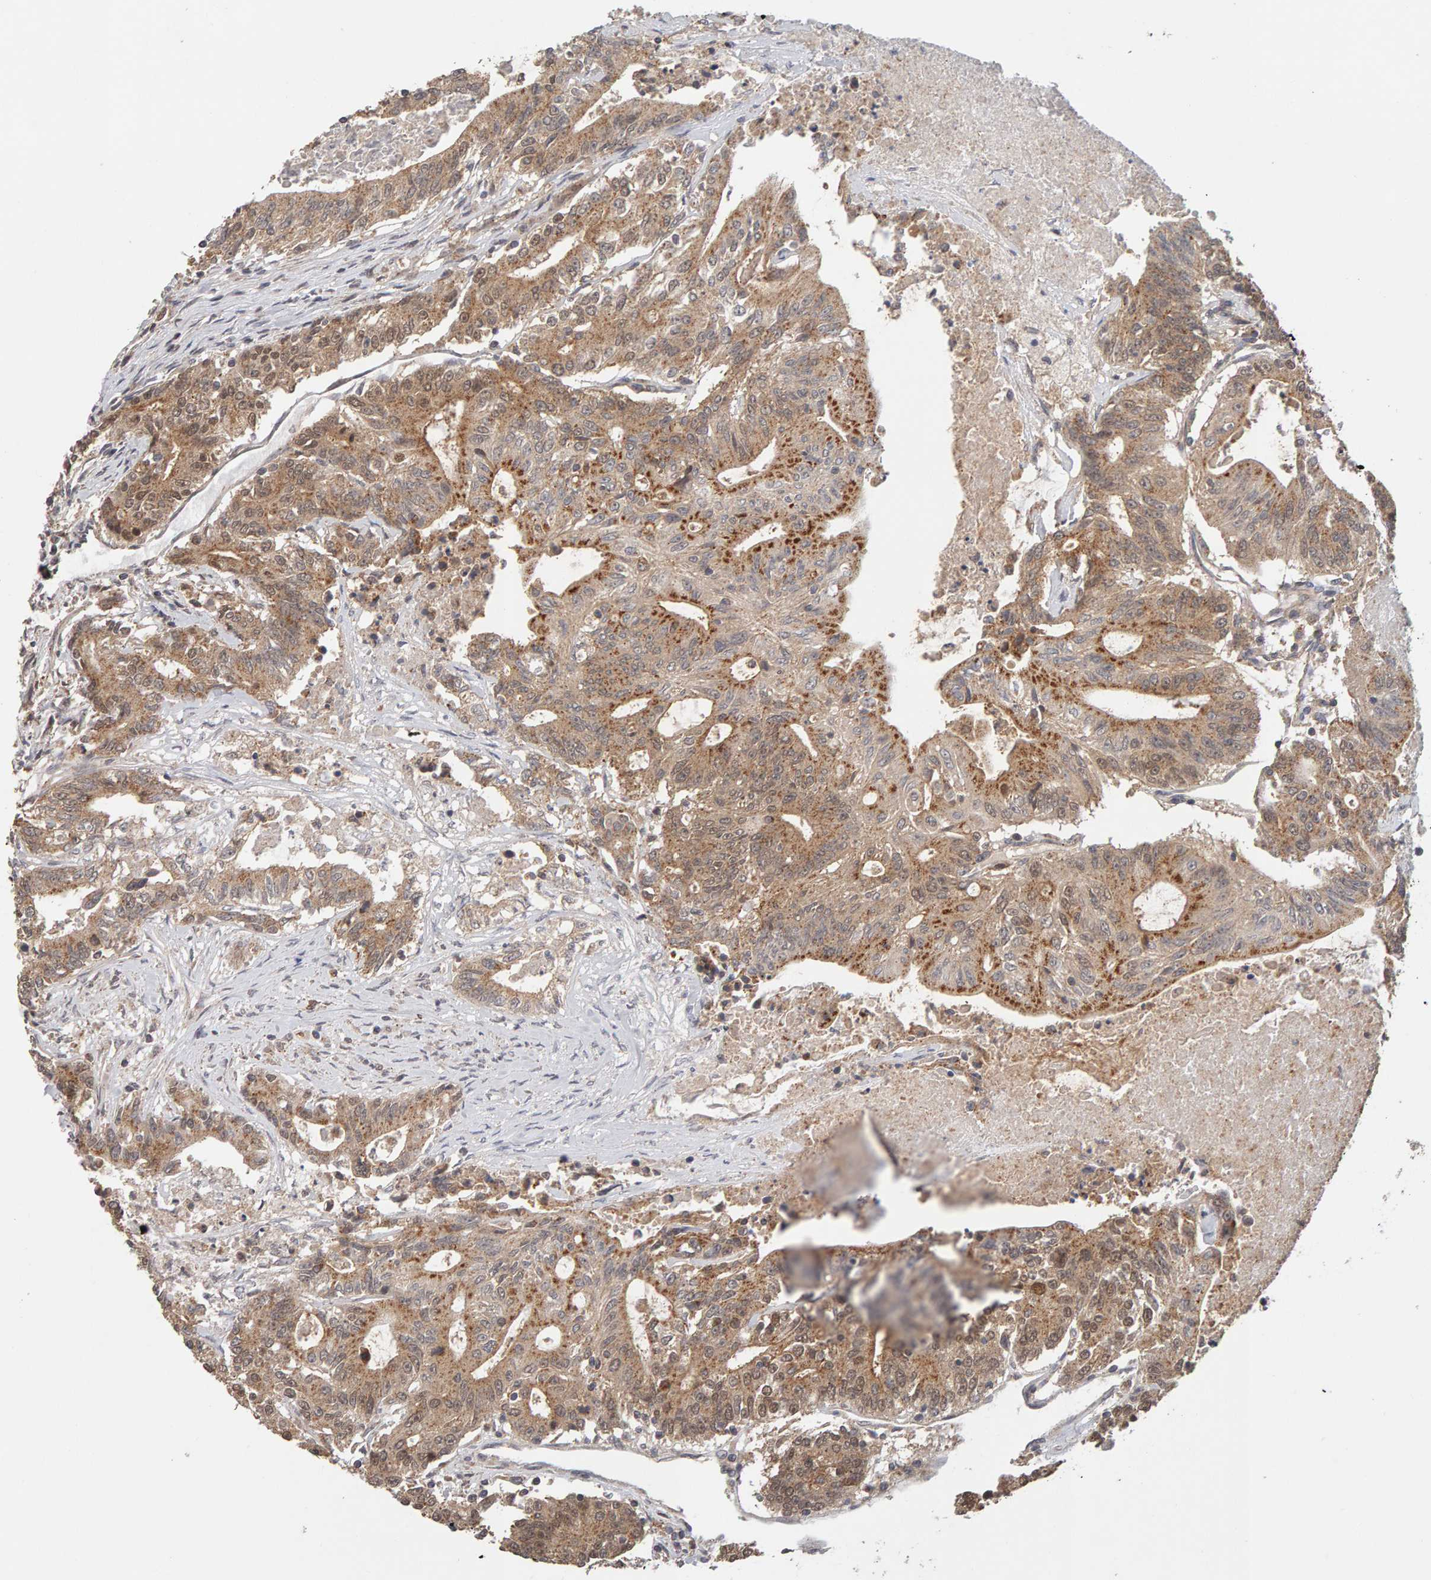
{"staining": {"intensity": "strong", "quantity": "<25%", "location": "cytoplasmic/membranous"}, "tissue": "colorectal cancer", "cell_type": "Tumor cells", "image_type": "cancer", "snomed": [{"axis": "morphology", "description": "Adenocarcinoma, NOS"}, {"axis": "topography", "description": "Colon"}], "caption": "Immunohistochemistry of human colorectal cancer (adenocarcinoma) shows medium levels of strong cytoplasmic/membranous staining in about <25% of tumor cells. (DAB = brown stain, brightfield microscopy at high magnification).", "gene": "DNAJC7", "patient": {"sex": "female", "age": 77}}